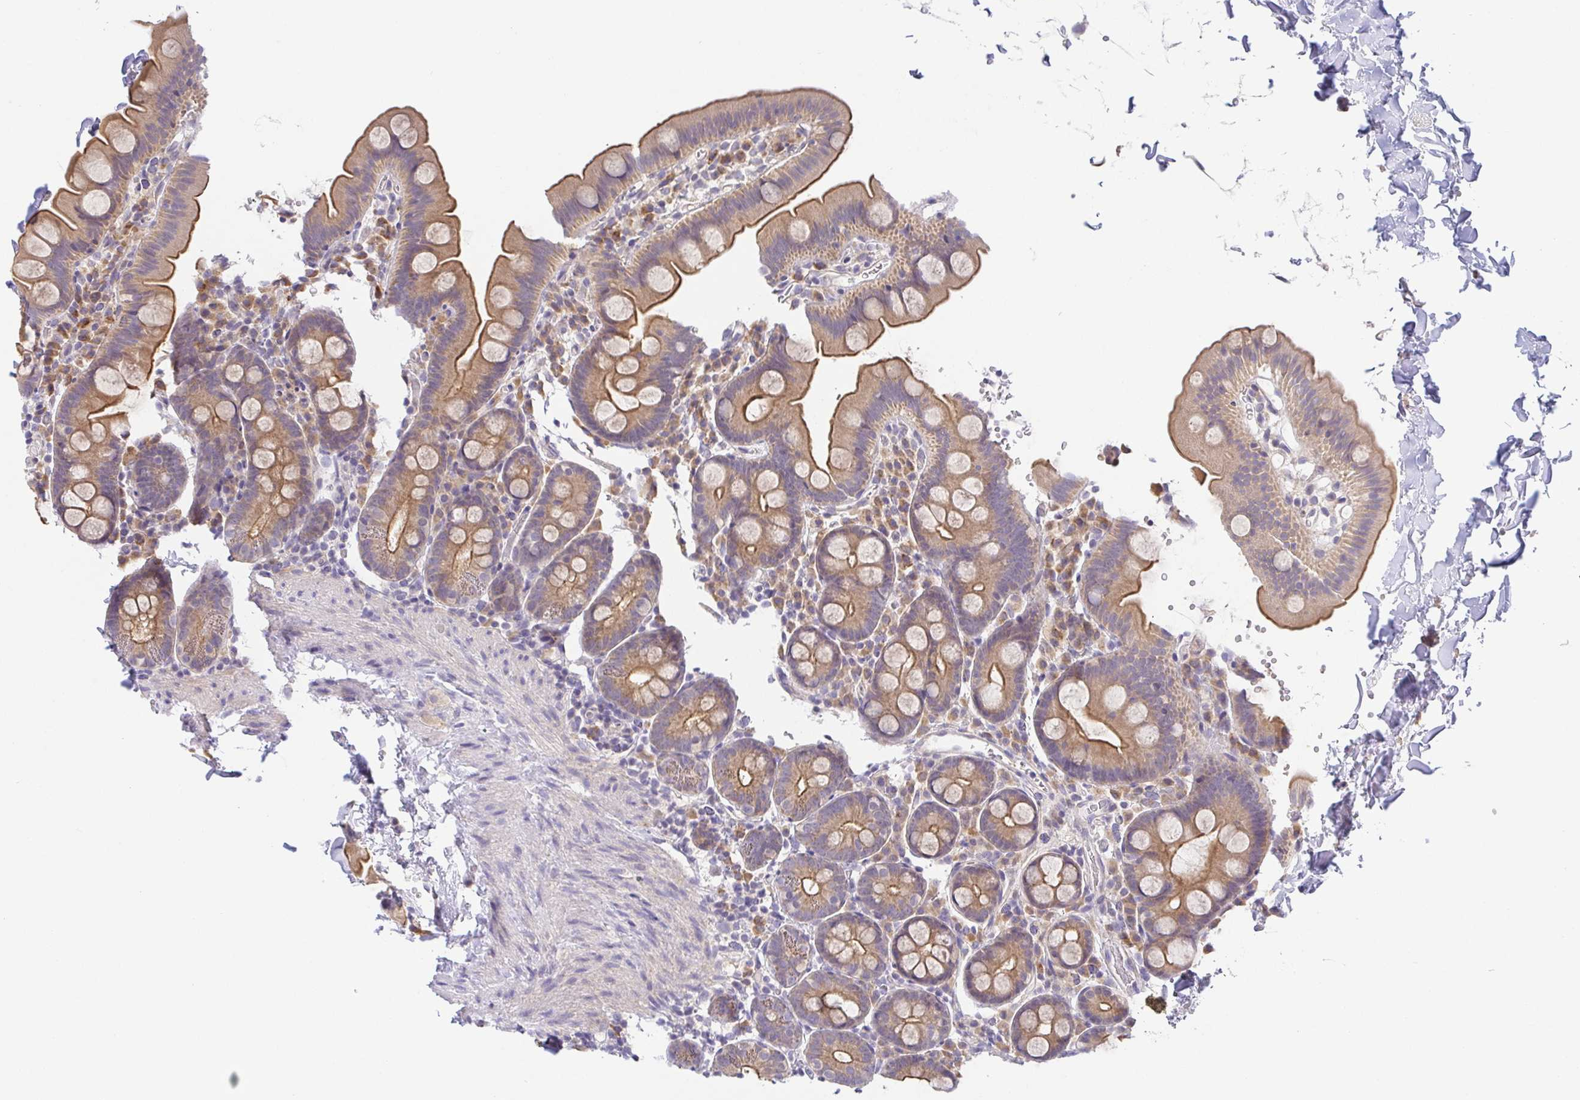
{"staining": {"intensity": "moderate", "quantity": ">75%", "location": "cytoplasmic/membranous"}, "tissue": "small intestine", "cell_type": "Glandular cells", "image_type": "normal", "snomed": [{"axis": "morphology", "description": "Normal tissue, NOS"}, {"axis": "topography", "description": "Small intestine"}], "caption": "DAB immunohistochemical staining of benign human small intestine displays moderate cytoplasmic/membranous protein expression in approximately >75% of glandular cells. The staining was performed using DAB (3,3'-diaminobenzidine) to visualize the protein expression in brown, while the nuclei were stained in blue with hematoxylin (Magnification: 20x).", "gene": "BCL2L1", "patient": {"sex": "female", "age": 68}}